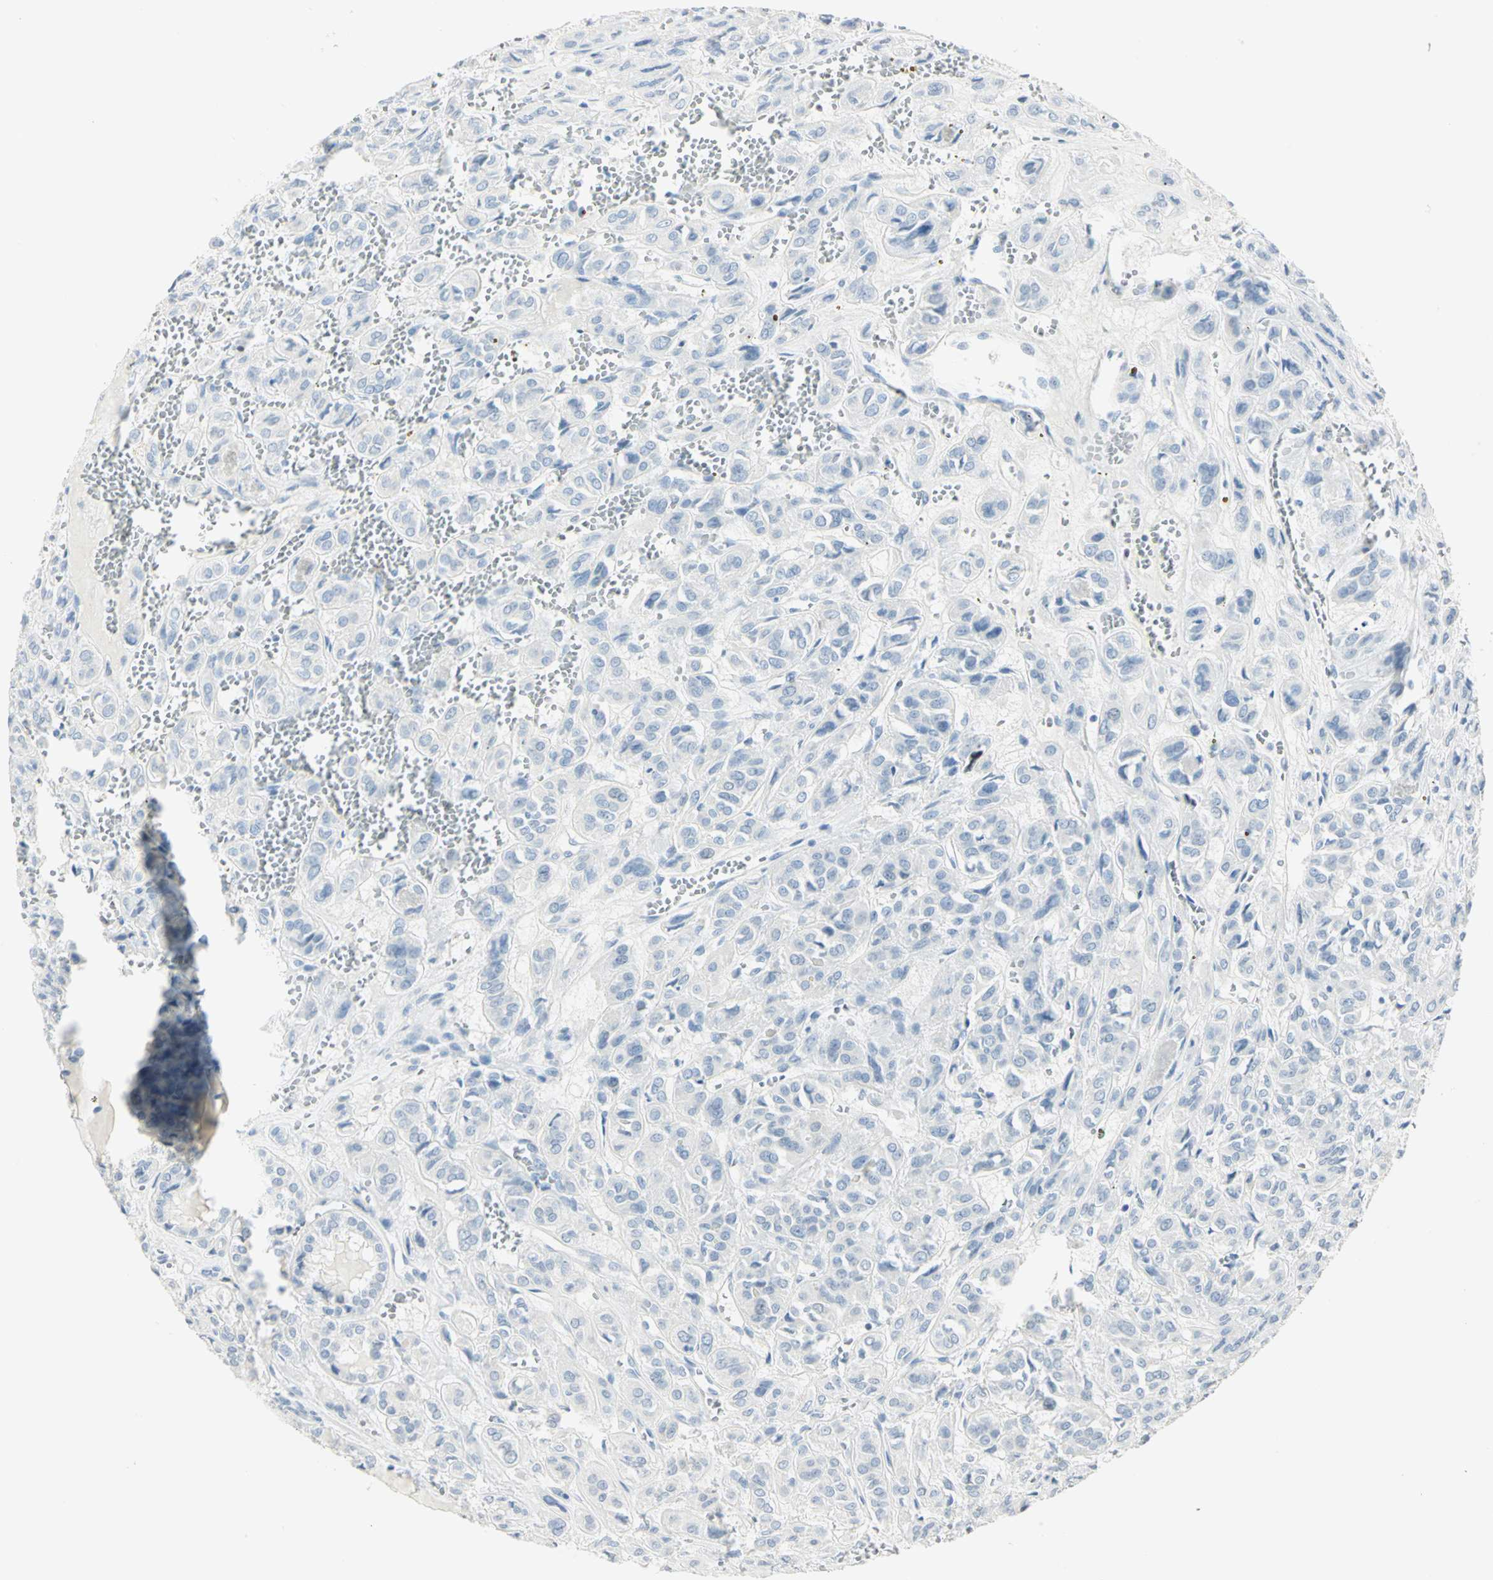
{"staining": {"intensity": "negative", "quantity": "none", "location": "none"}, "tissue": "thyroid cancer", "cell_type": "Tumor cells", "image_type": "cancer", "snomed": [{"axis": "morphology", "description": "Follicular adenoma carcinoma, NOS"}, {"axis": "topography", "description": "Thyroid gland"}], "caption": "Image shows no protein staining in tumor cells of thyroid cancer (follicular adenoma carcinoma) tissue.", "gene": "HELLS", "patient": {"sex": "female", "age": 71}}